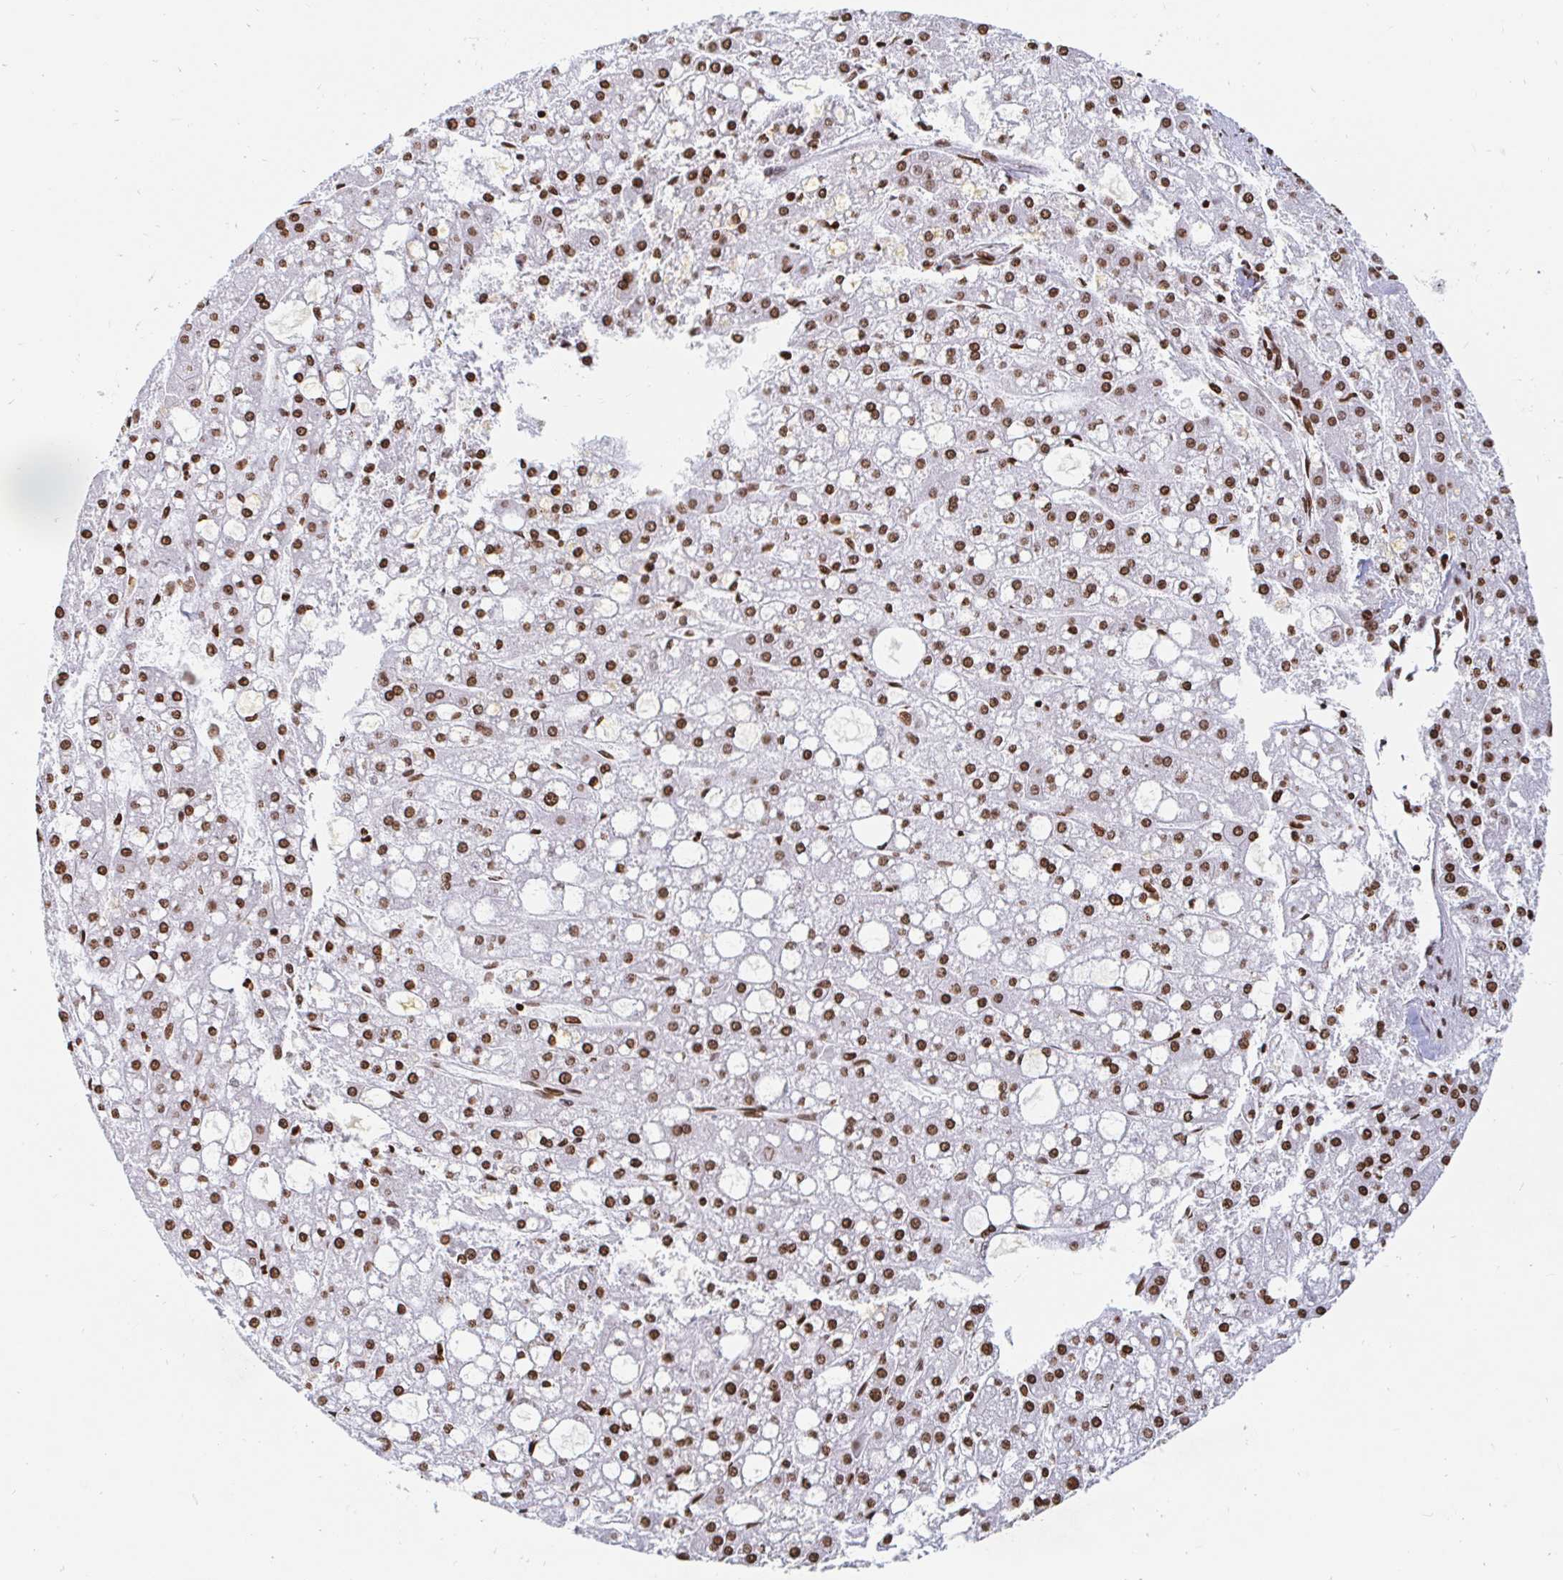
{"staining": {"intensity": "moderate", "quantity": ">75%", "location": "nuclear"}, "tissue": "liver cancer", "cell_type": "Tumor cells", "image_type": "cancer", "snomed": [{"axis": "morphology", "description": "Carcinoma, Hepatocellular, NOS"}, {"axis": "topography", "description": "Liver"}], "caption": "Tumor cells show medium levels of moderate nuclear staining in about >75% of cells in hepatocellular carcinoma (liver).", "gene": "HOXC10", "patient": {"sex": "male", "age": 67}}